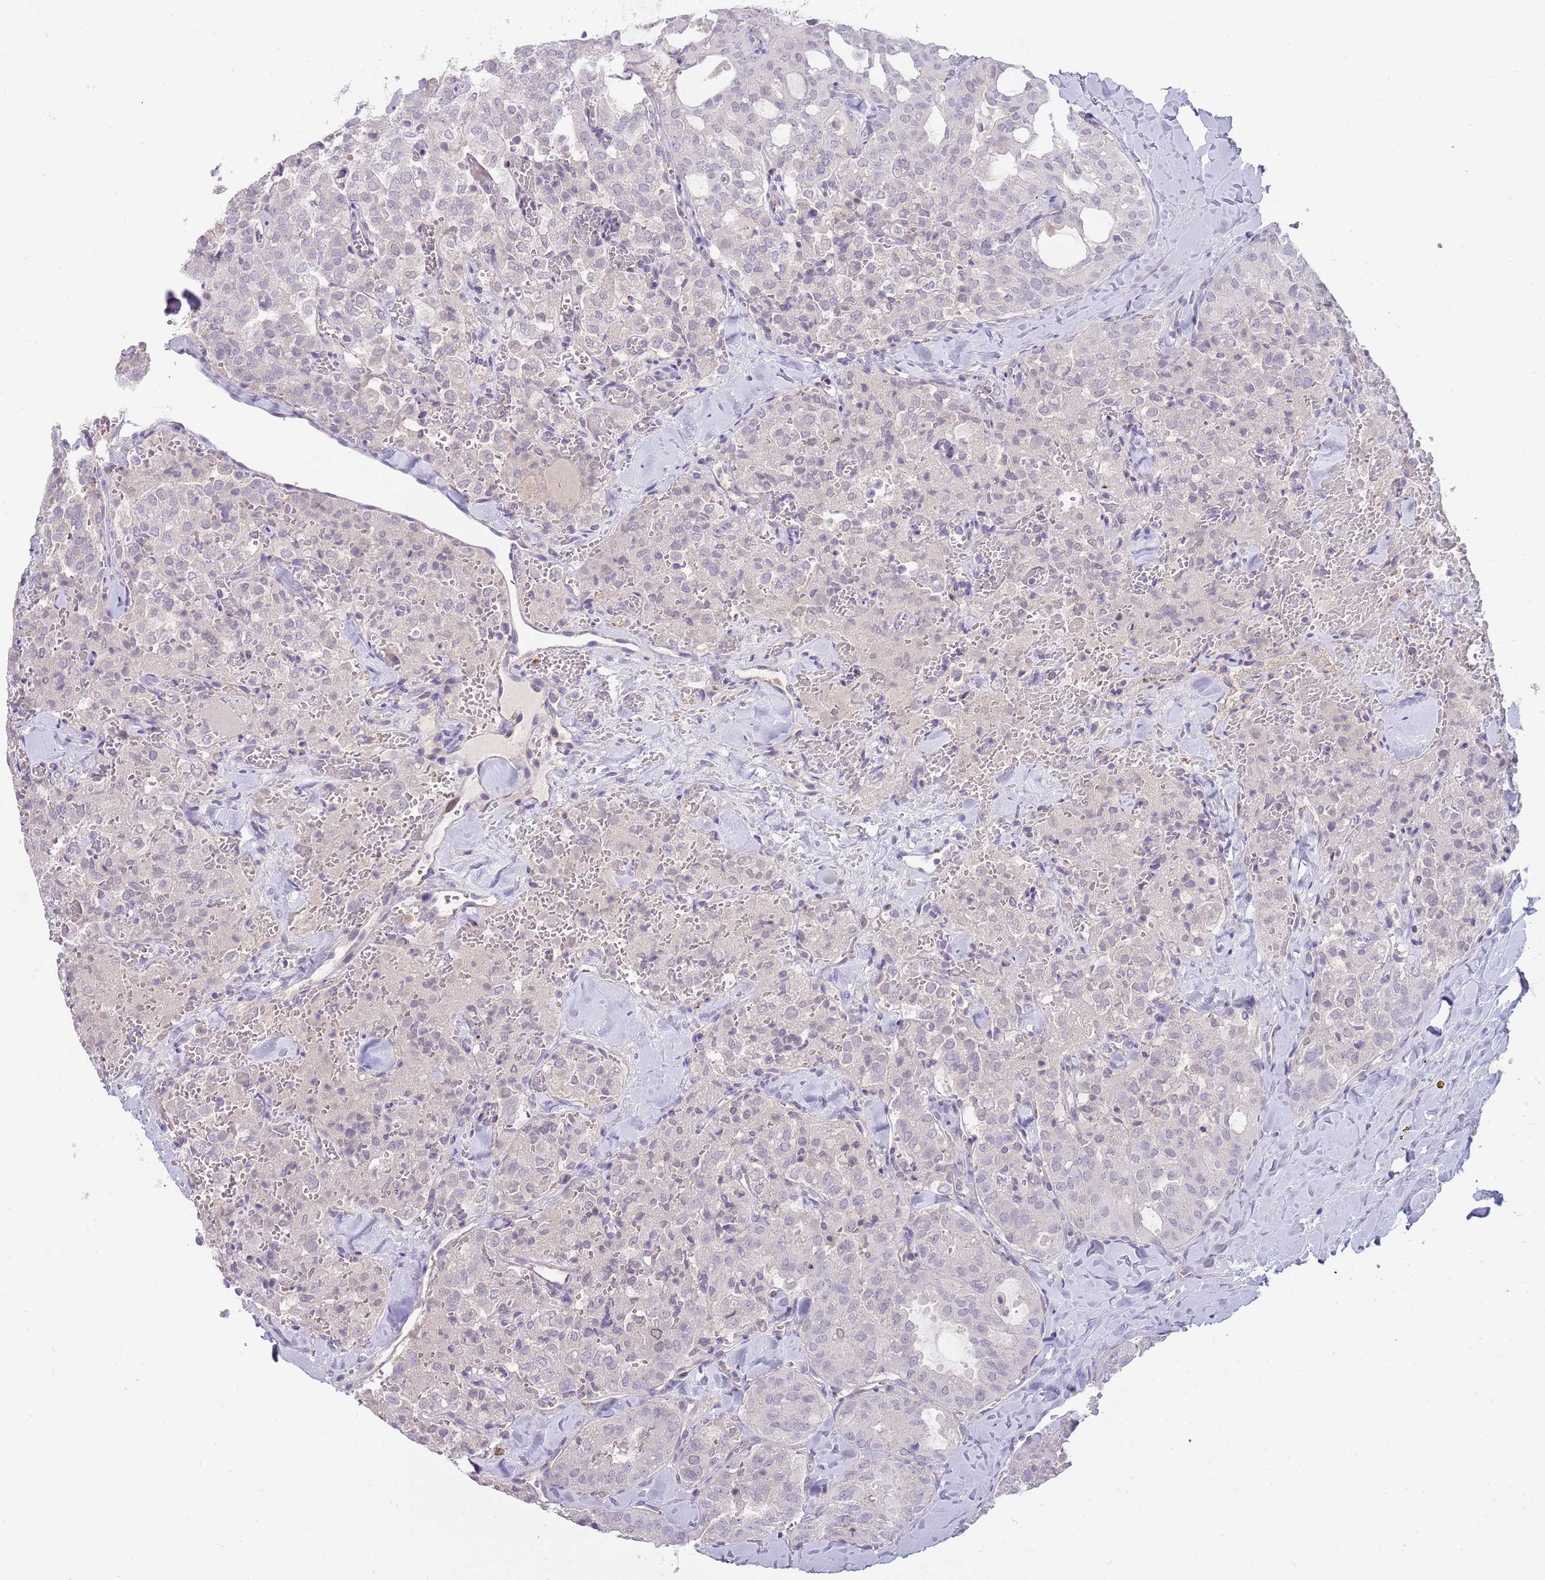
{"staining": {"intensity": "negative", "quantity": "none", "location": "none"}, "tissue": "thyroid cancer", "cell_type": "Tumor cells", "image_type": "cancer", "snomed": [{"axis": "morphology", "description": "Follicular adenoma carcinoma, NOS"}, {"axis": "topography", "description": "Thyroid gland"}], "caption": "A histopathology image of human follicular adenoma carcinoma (thyroid) is negative for staining in tumor cells.", "gene": "PIMREG", "patient": {"sex": "male", "age": 75}}